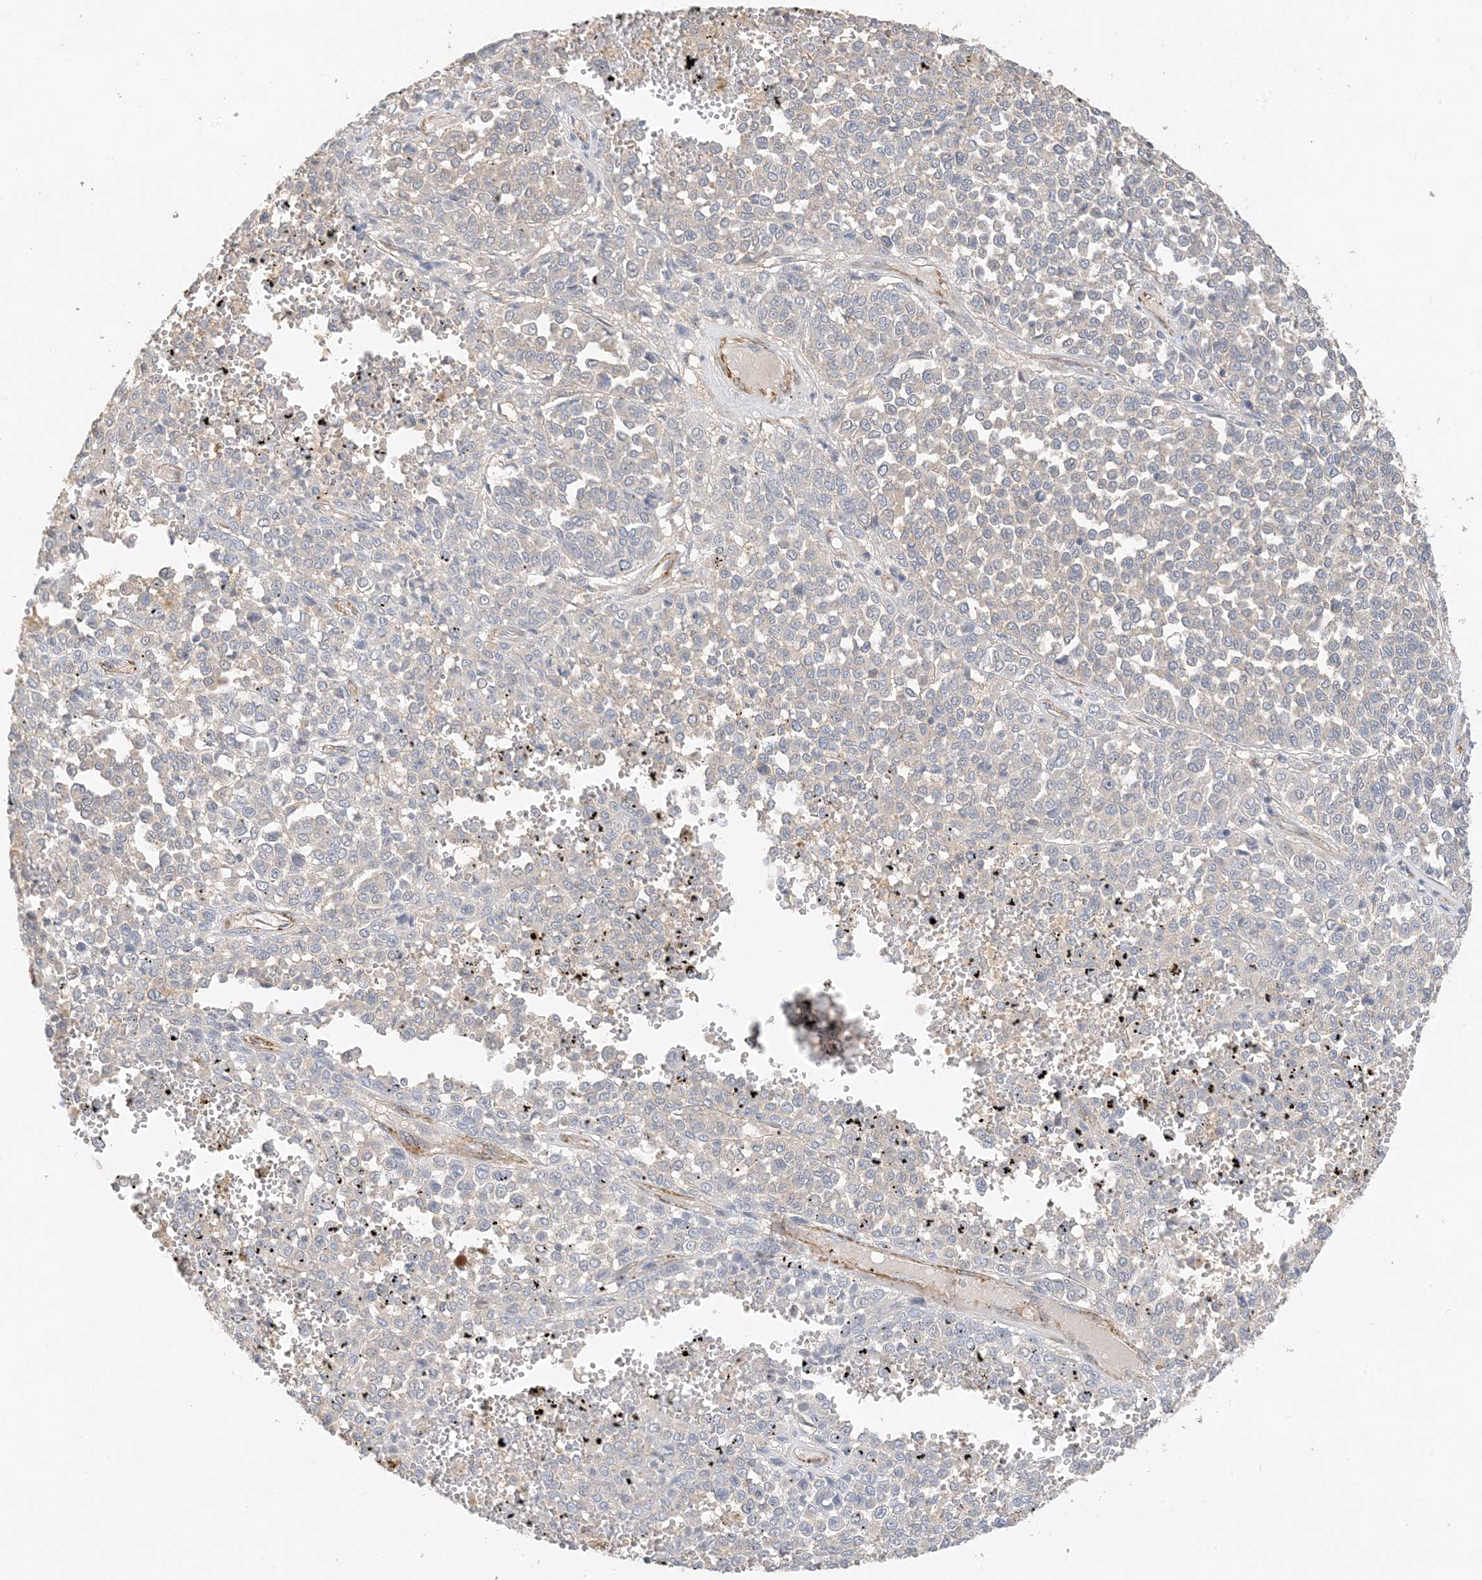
{"staining": {"intensity": "weak", "quantity": "<25%", "location": "cytoplasmic/membranous"}, "tissue": "melanoma", "cell_type": "Tumor cells", "image_type": "cancer", "snomed": [{"axis": "morphology", "description": "Malignant melanoma, Metastatic site"}, {"axis": "topography", "description": "Pancreas"}], "caption": "This histopathology image is of melanoma stained with IHC to label a protein in brown with the nuclei are counter-stained blue. There is no positivity in tumor cells.", "gene": "KIFBP", "patient": {"sex": "female", "age": 30}}